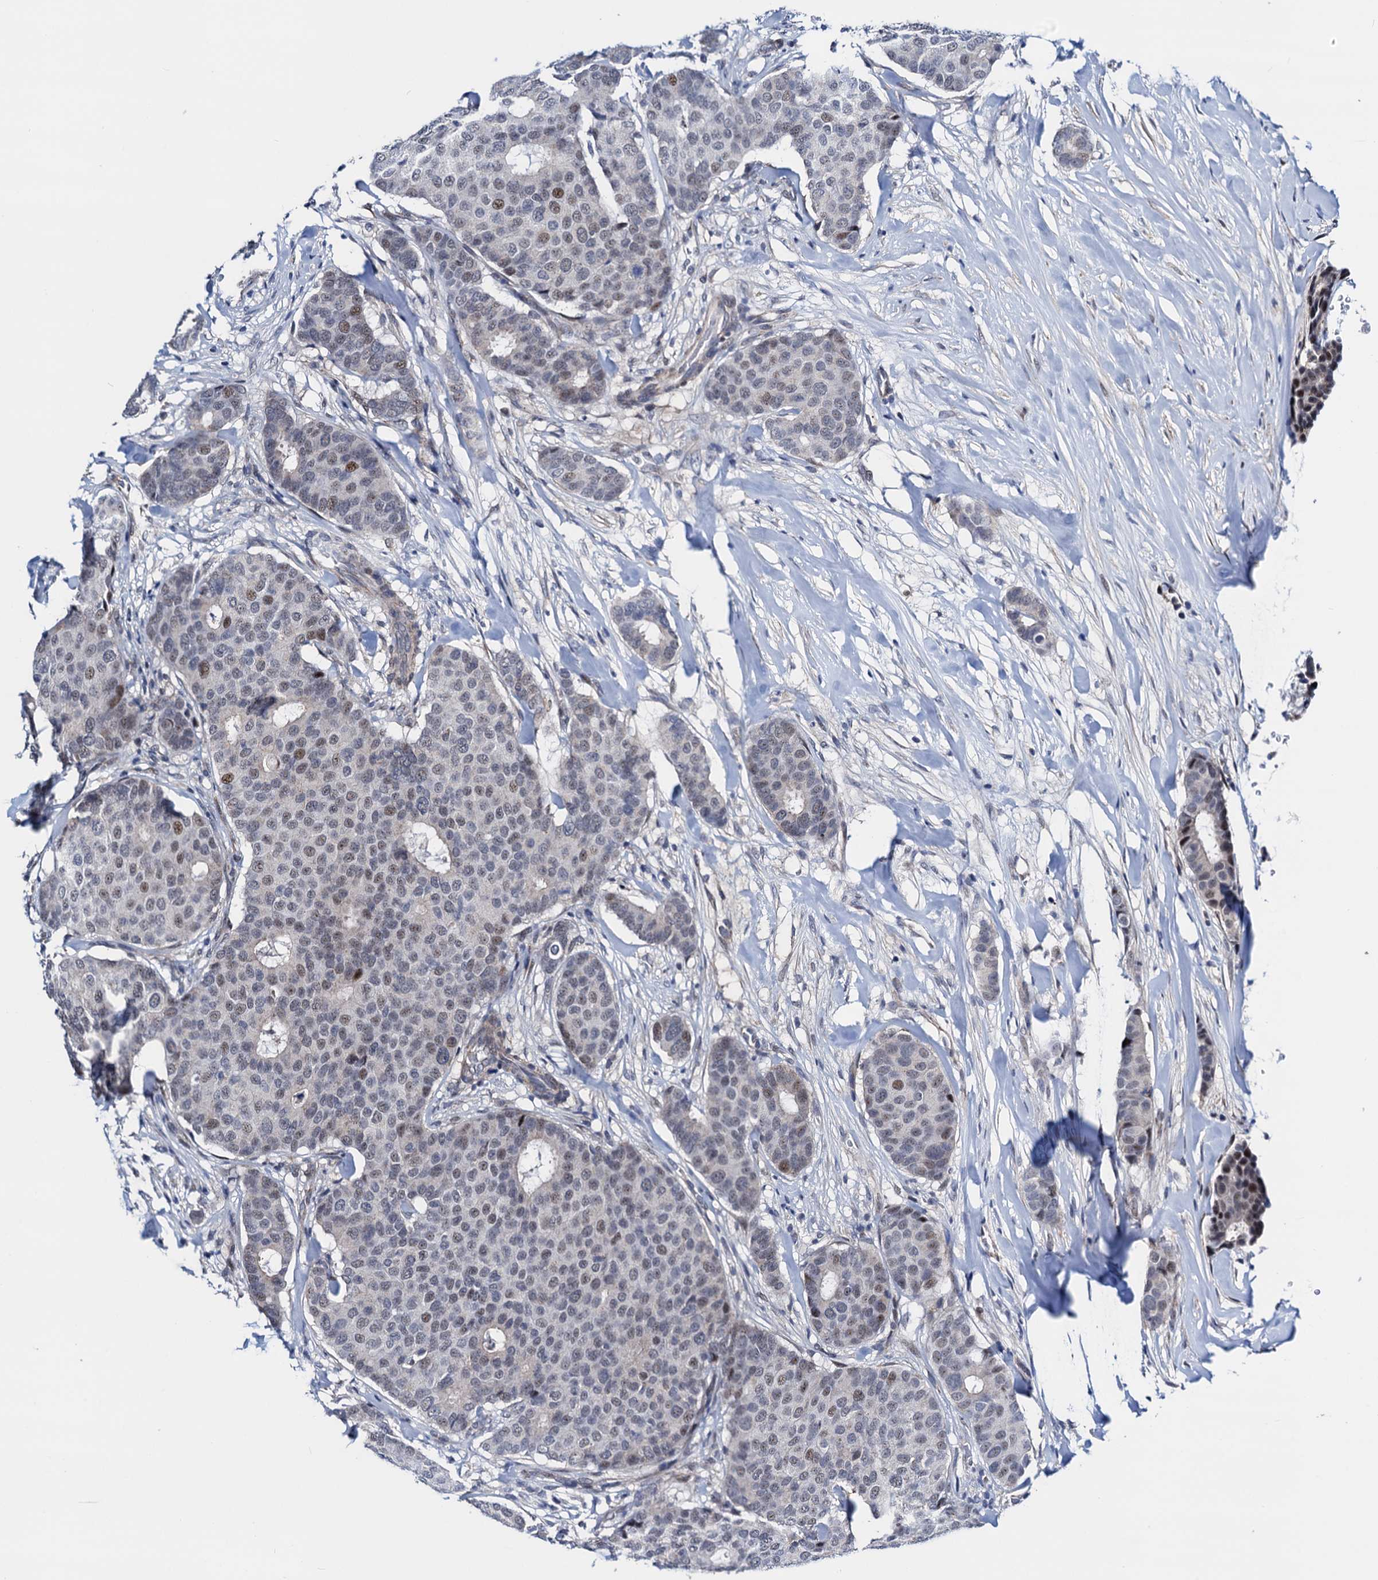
{"staining": {"intensity": "moderate", "quantity": "<25%", "location": "nuclear"}, "tissue": "breast cancer", "cell_type": "Tumor cells", "image_type": "cancer", "snomed": [{"axis": "morphology", "description": "Duct carcinoma"}, {"axis": "topography", "description": "Breast"}], "caption": "Immunohistochemical staining of breast cancer demonstrates low levels of moderate nuclear protein expression in about <25% of tumor cells.", "gene": "COA4", "patient": {"sex": "female", "age": 75}}